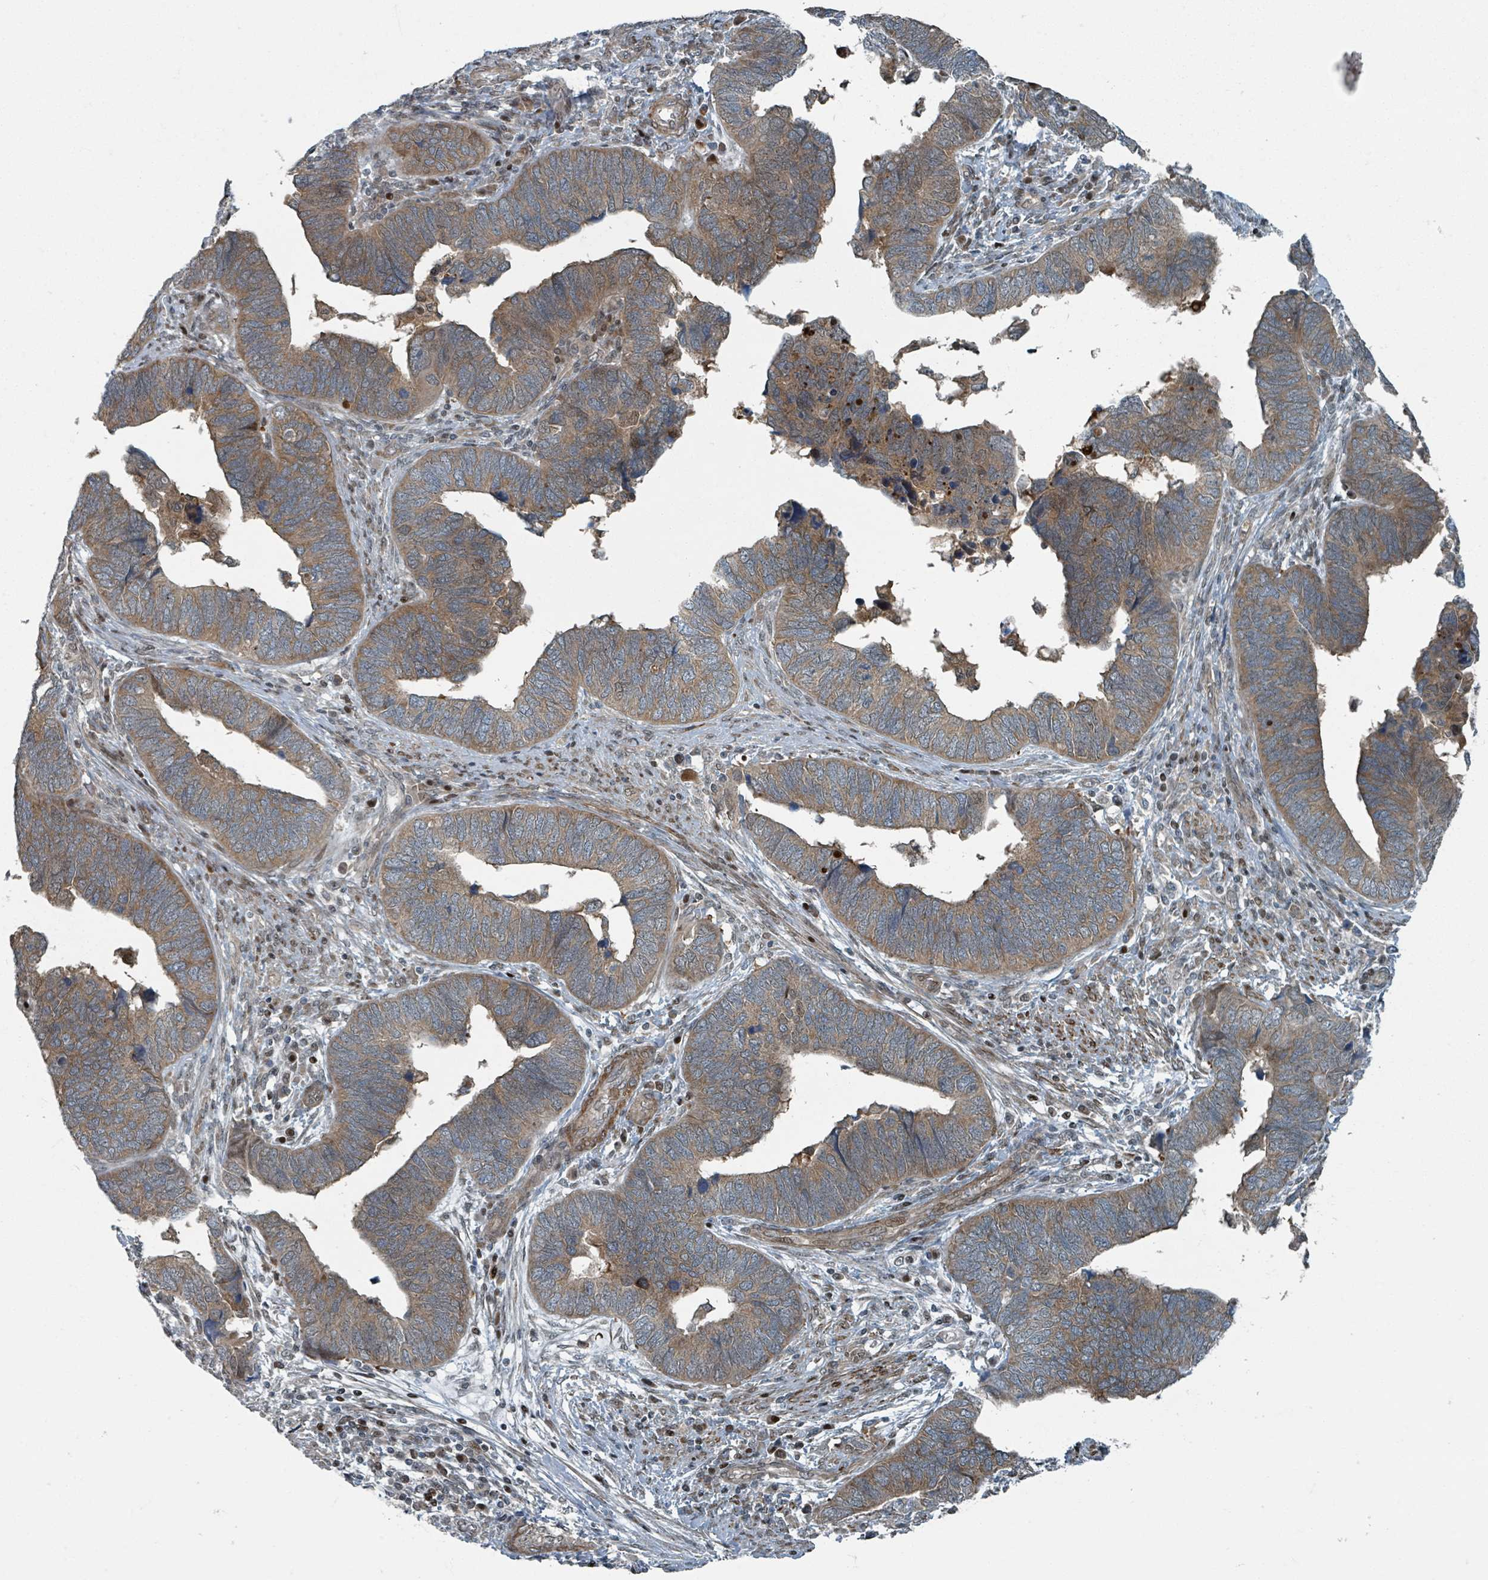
{"staining": {"intensity": "moderate", "quantity": ">75%", "location": "cytoplasmic/membranous"}, "tissue": "endometrial cancer", "cell_type": "Tumor cells", "image_type": "cancer", "snomed": [{"axis": "morphology", "description": "Adenocarcinoma, NOS"}, {"axis": "topography", "description": "Endometrium"}], "caption": "The micrograph shows a brown stain indicating the presence of a protein in the cytoplasmic/membranous of tumor cells in endometrial cancer (adenocarcinoma). The staining was performed using DAB (3,3'-diaminobenzidine) to visualize the protein expression in brown, while the nuclei were stained in blue with hematoxylin (Magnification: 20x).", "gene": "RHPN2", "patient": {"sex": "female", "age": 79}}